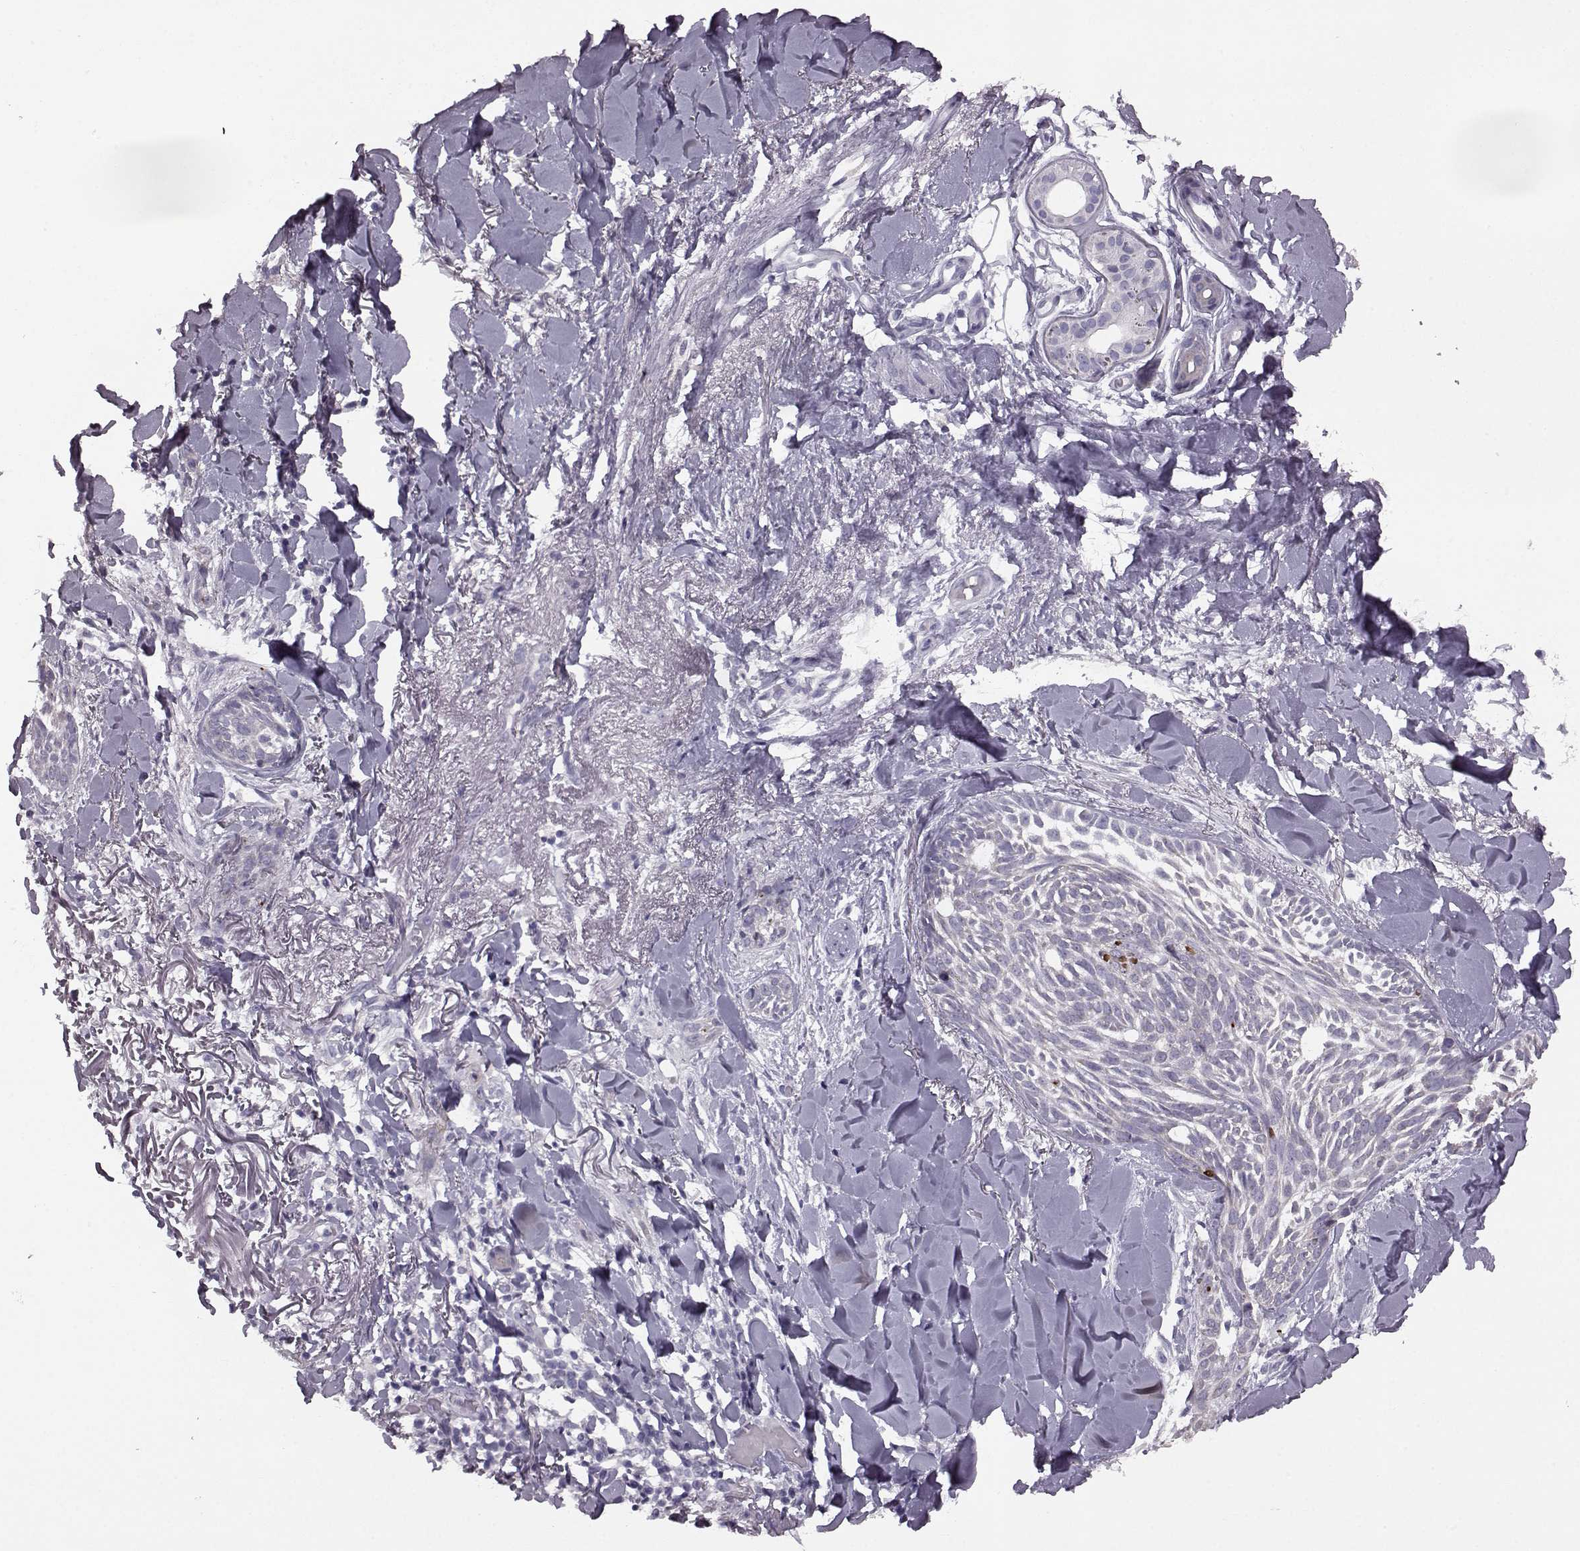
{"staining": {"intensity": "negative", "quantity": "none", "location": "none"}, "tissue": "skin cancer", "cell_type": "Tumor cells", "image_type": "cancer", "snomed": [{"axis": "morphology", "description": "Normal tissue, NOS"}, {"axis": "morphology", "description": "Basal cell carcinoma"}, {"axis": "topography", "description": "Skin"}], "caption": "The photomicrograph shows no significant staining in tumor cells of basal cell carcinoma (skin).", "gene": "ODAD4", "patient": {"sex": "male", "age": 84}}